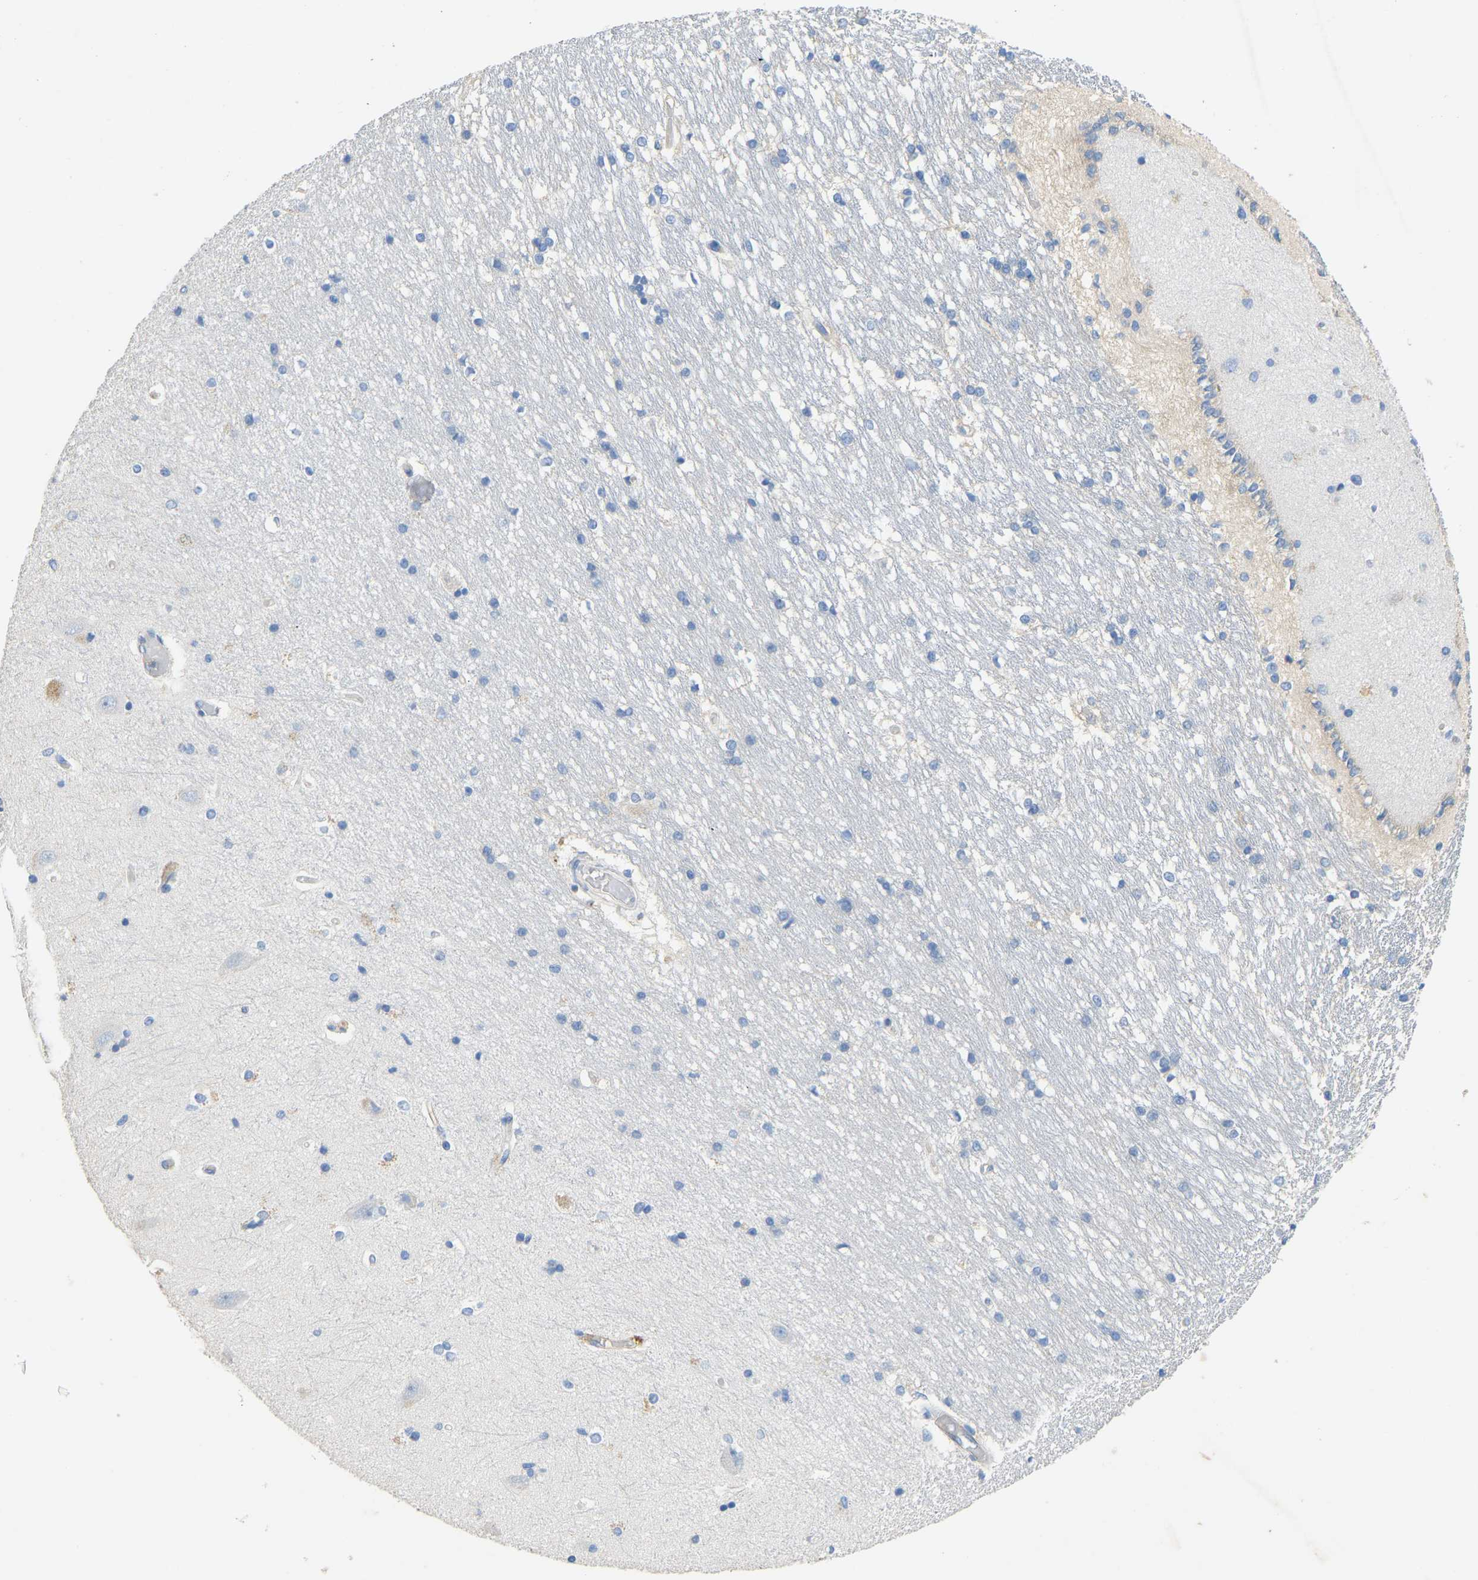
{"staining": {"intensity": "negative", "quantity": "none", "location": "none"}, "tissue": "hippocampus", "cell_type": "Glial cells", "image_type": "normal", "snomed": [{"axis": "morphology", "description": "Normal tissue, NOS"}, {"axis": "topography", "description": "Hippocampus"}], "caption": "The immunohistochemistry (IHC) image has no significant staining in glial cells of hippocampus. The staining is performed using DAB brown chromogen with nuclei counter-stained in using hematoxylin.", "gene": "TECTA", "patient": {"sex": "male", "age": 45}}